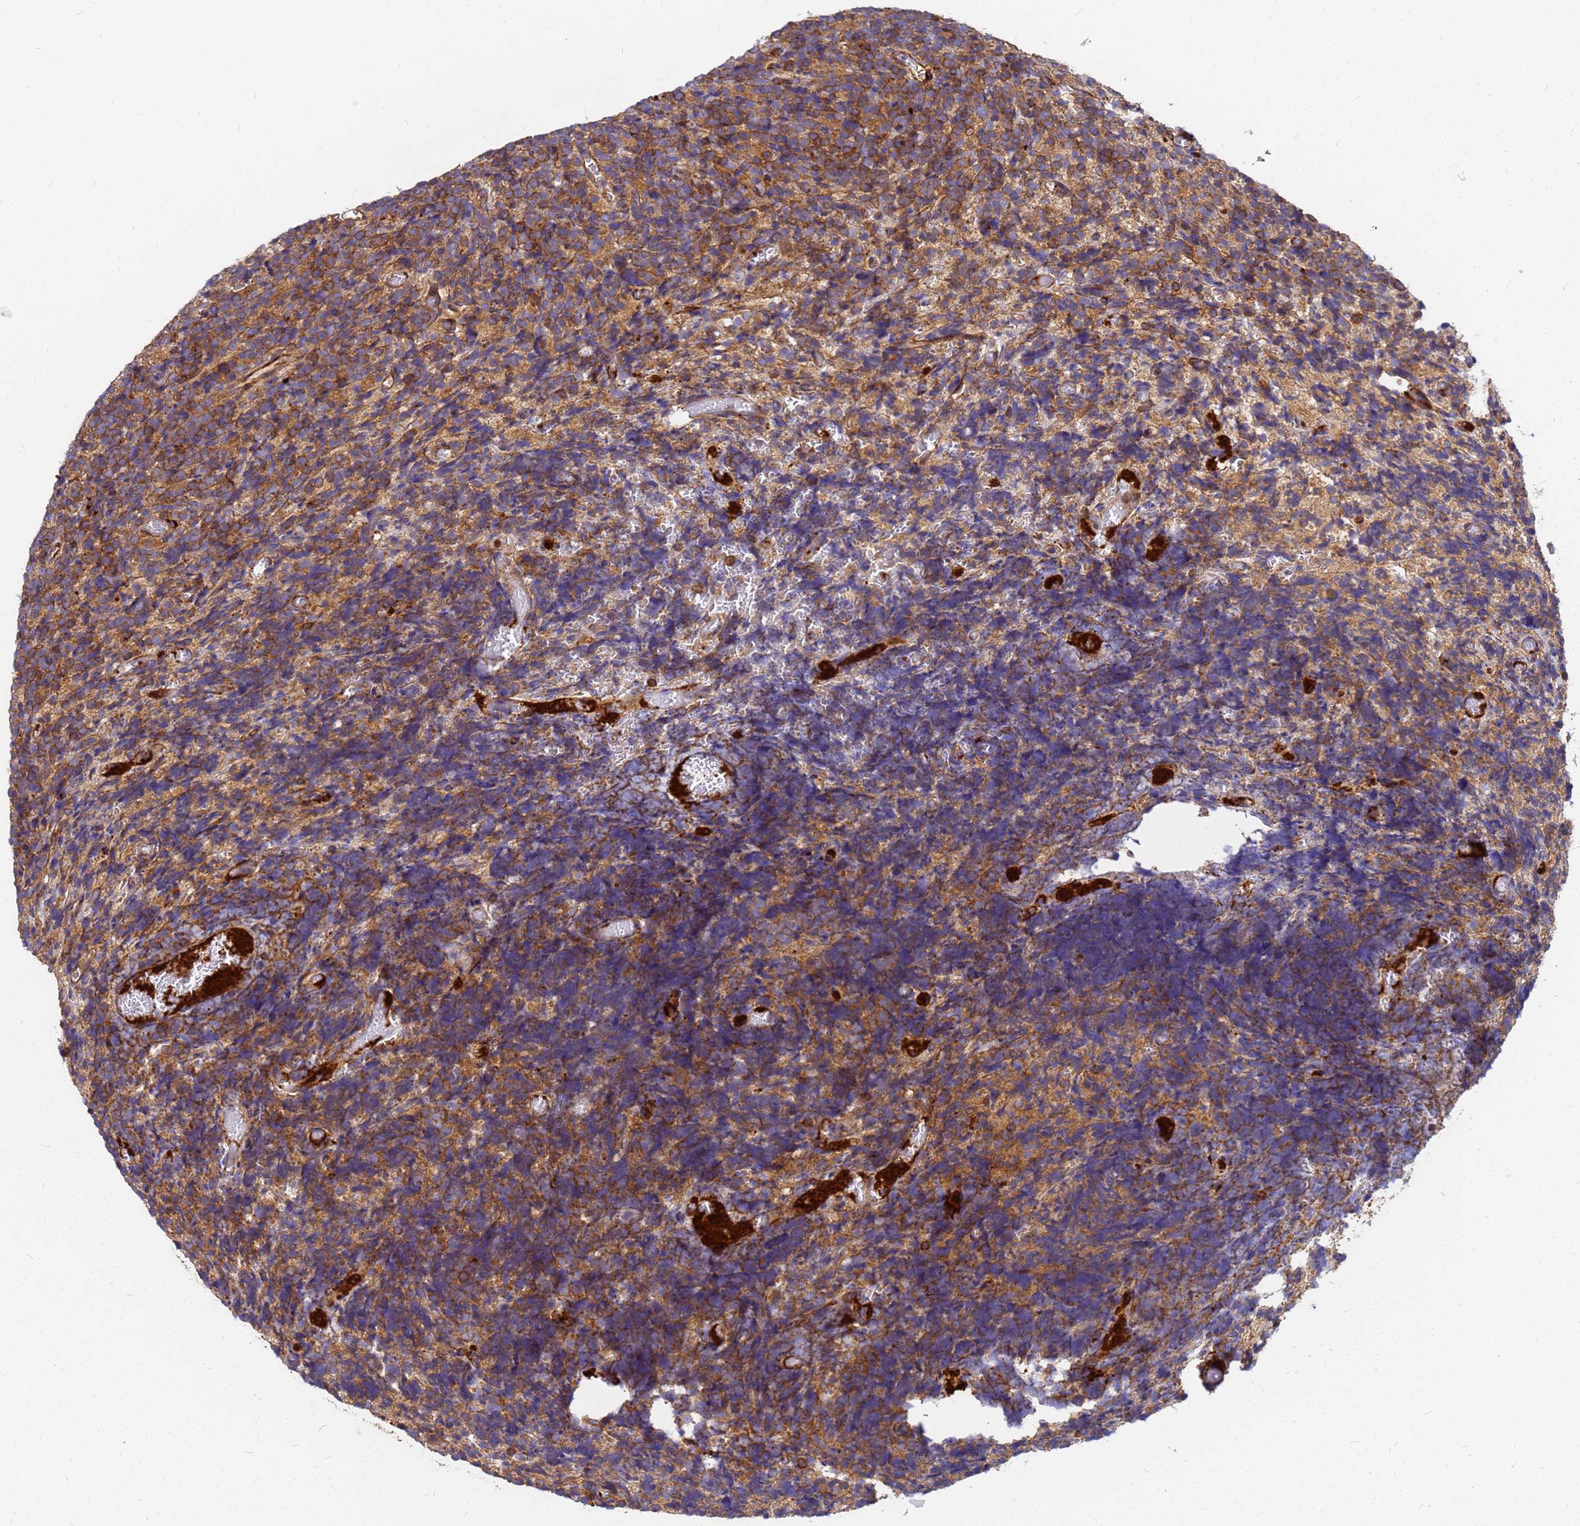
{"staining": {"intensity": "moderate", "quantity": ">75%", "location": "cytoplasmic/membranous"}, "tissue": "glioma", "cell_type": "Tumor cells", "image_type": "cancer", "snomed": [{"axis": "morphology", "description": "Glioma, malignant, Low grade"}, {"axis": "topography", "description": "Brain"}], "caption": "DAB (3,3'-diaminobenzidine) immunohistochemical staining of glioma reveals moderate cytoplasmic/membranous protein positivity in approximately >75% of tumor cells.", "gene": "C2CD5", "patient": {"sex": "female", "age": 1}}